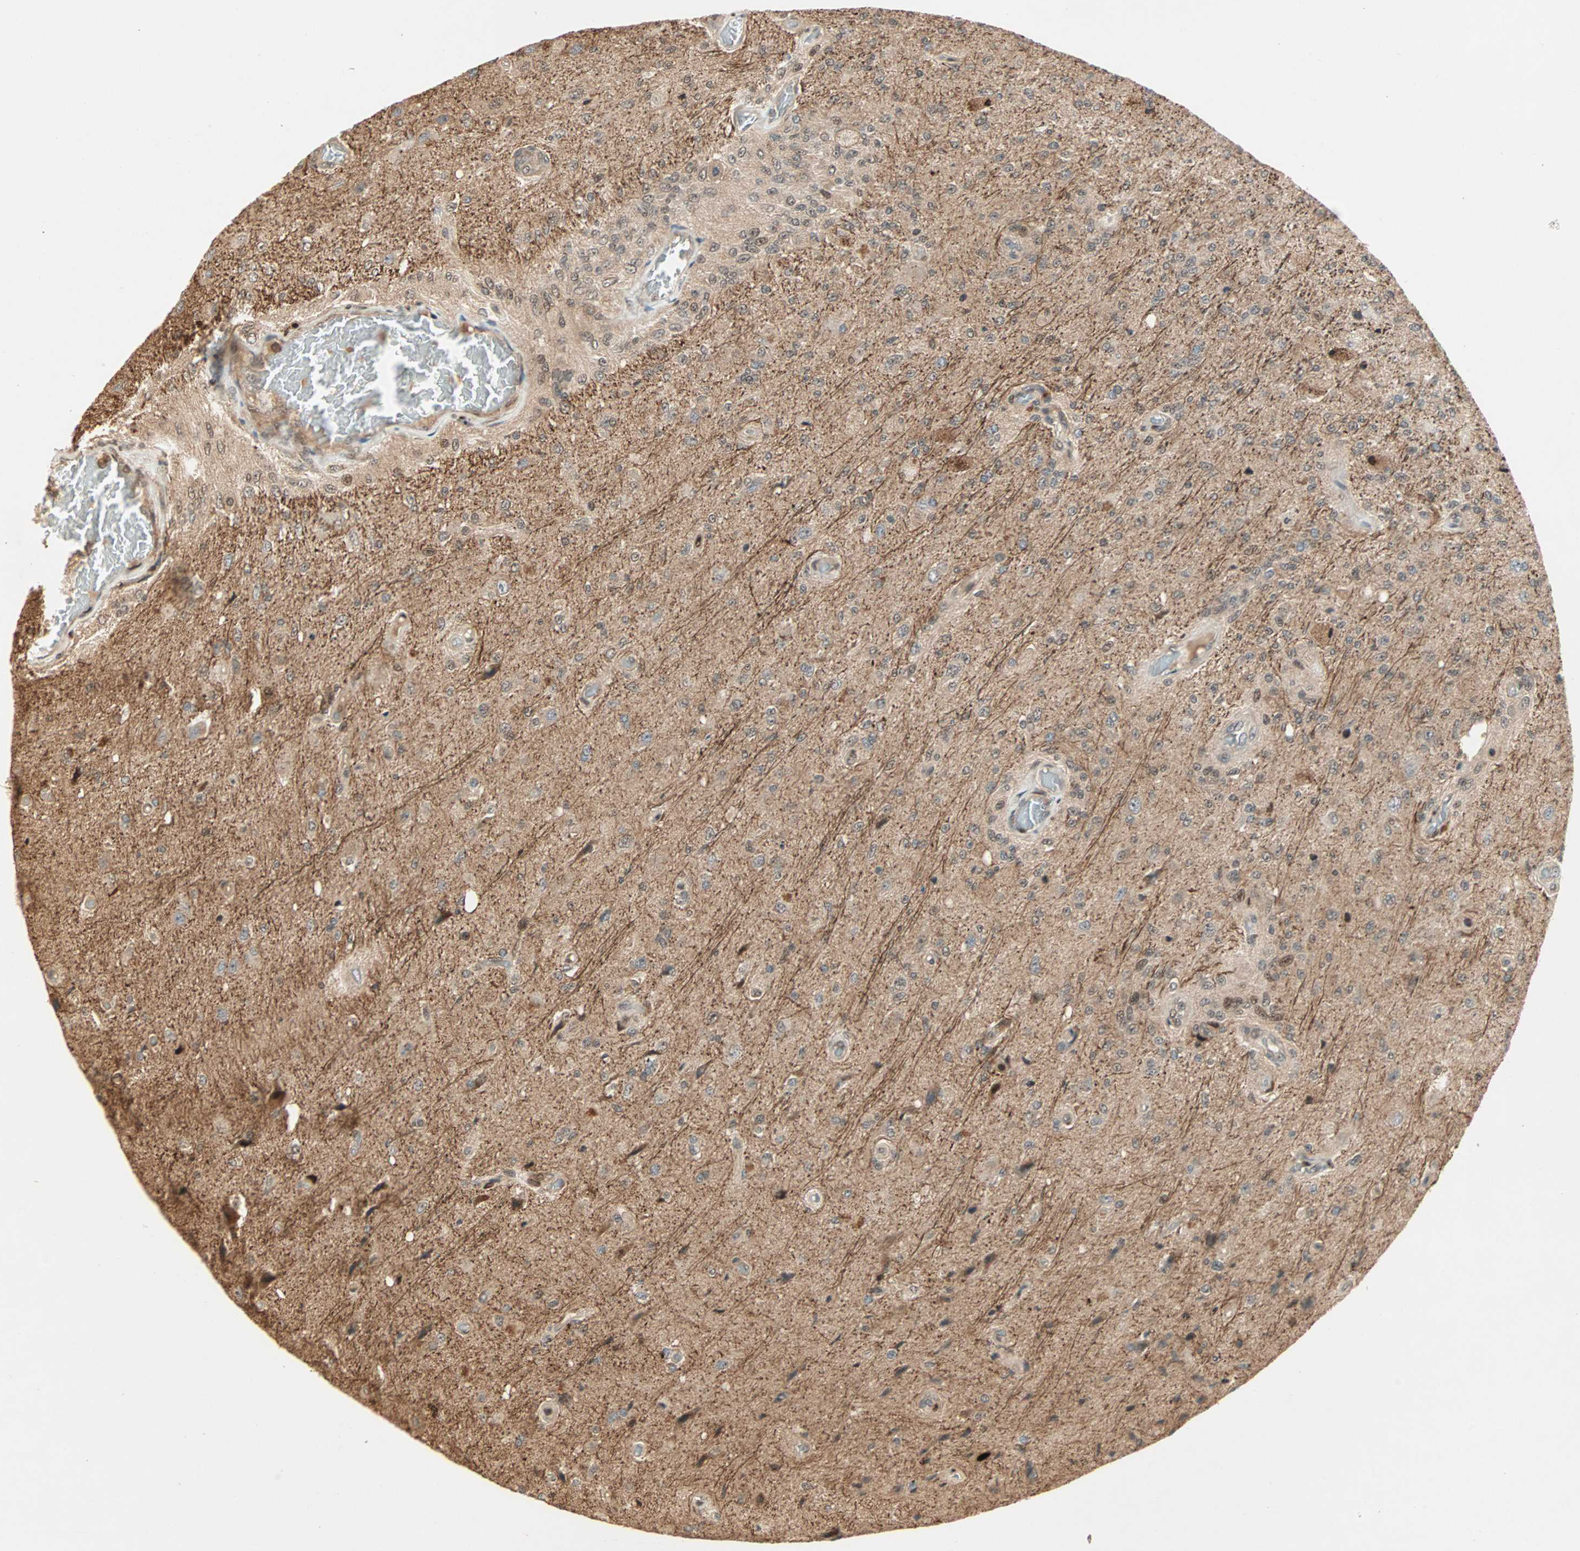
{"staining": {"intensity": "strong", "quantity": ">75%", "location": "cytoplasmic/membranous,nuclear"}, "tissue": "glioma", "cell_type": "Tumor cells", "image_type": "cancer", "snomed": [{"axis": "morphology", "description": "Normal tissue, NOS"}, {"axis": "morphology", "description": "Glioma, malignant, High grade"}, {"axis": "topography", "description": "Cerebral cortex"}], "caption": "High-power microscopy captured an IHC histopathology image of glioma, revealing strong cytoplasmic/membranous and nuclear staining in approximately >75% of tumor cells. (brown staining indicates protein expression, while blue staining denotes nuclei).", "gene": "ZBED9", "patient": {"sex": "male", "age": 77}}